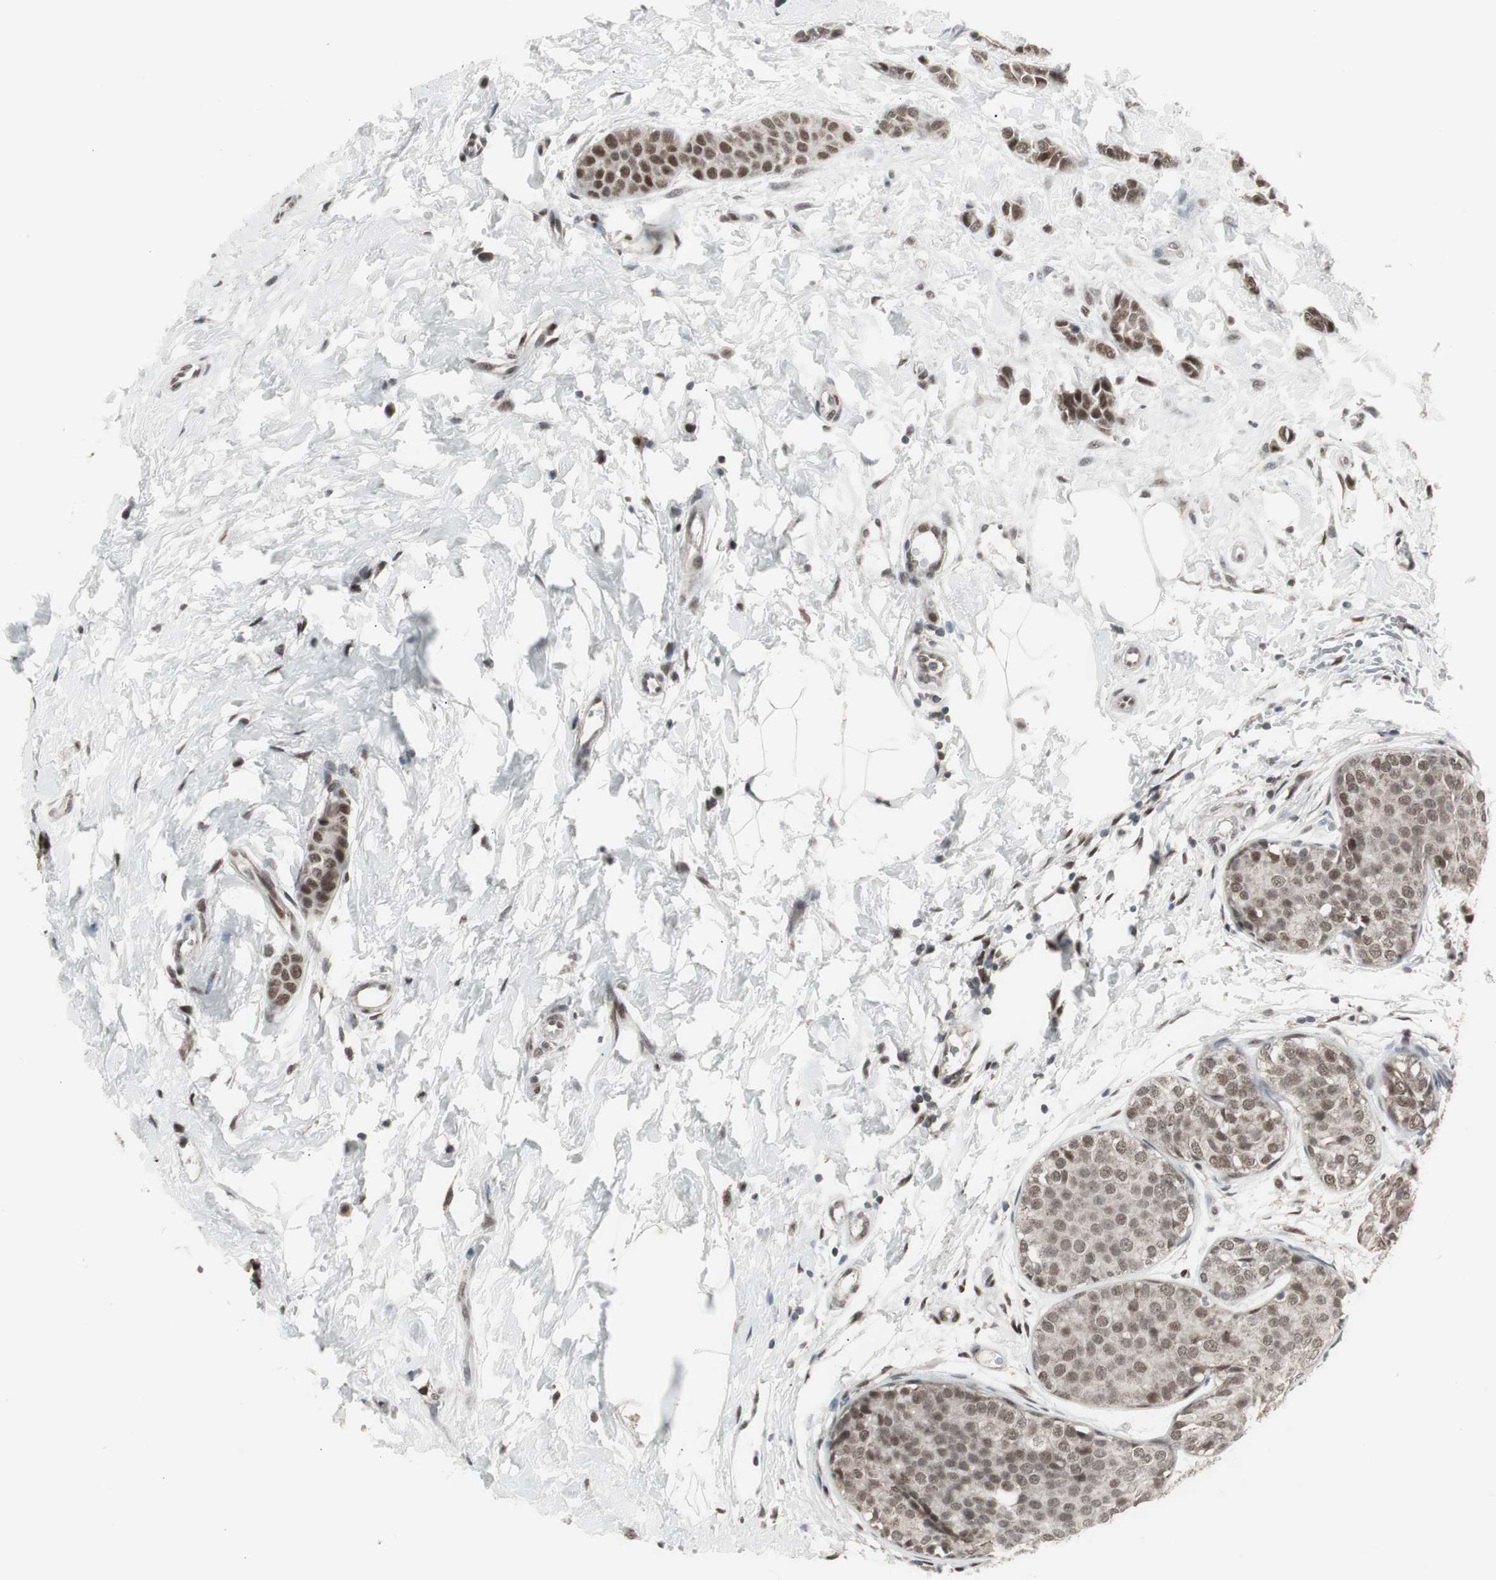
{"staining": {"intensity": "moderate", "quantity": ">75%", "location": "nuclear"}, "tissue": "breast cancer", "cell_type": "Tumor cells", "image_type": "cancer", "snomed": [{"axis": "morphology", "description": "Lobular carcinoma, in situ"}, {"axis": "morphology", "description": "Lobular carcinoma"}, {"axis": "topography", "description": "Breast"}], "caption": "Breast lobular carcinoma tissue reveals moderate nuclear expression in about >75% of tumor cells (Brightfield microscopy of DAB IHC at high magnification).", "gene": "RXRA", "patient": {"sex": "female", "age": 41}}